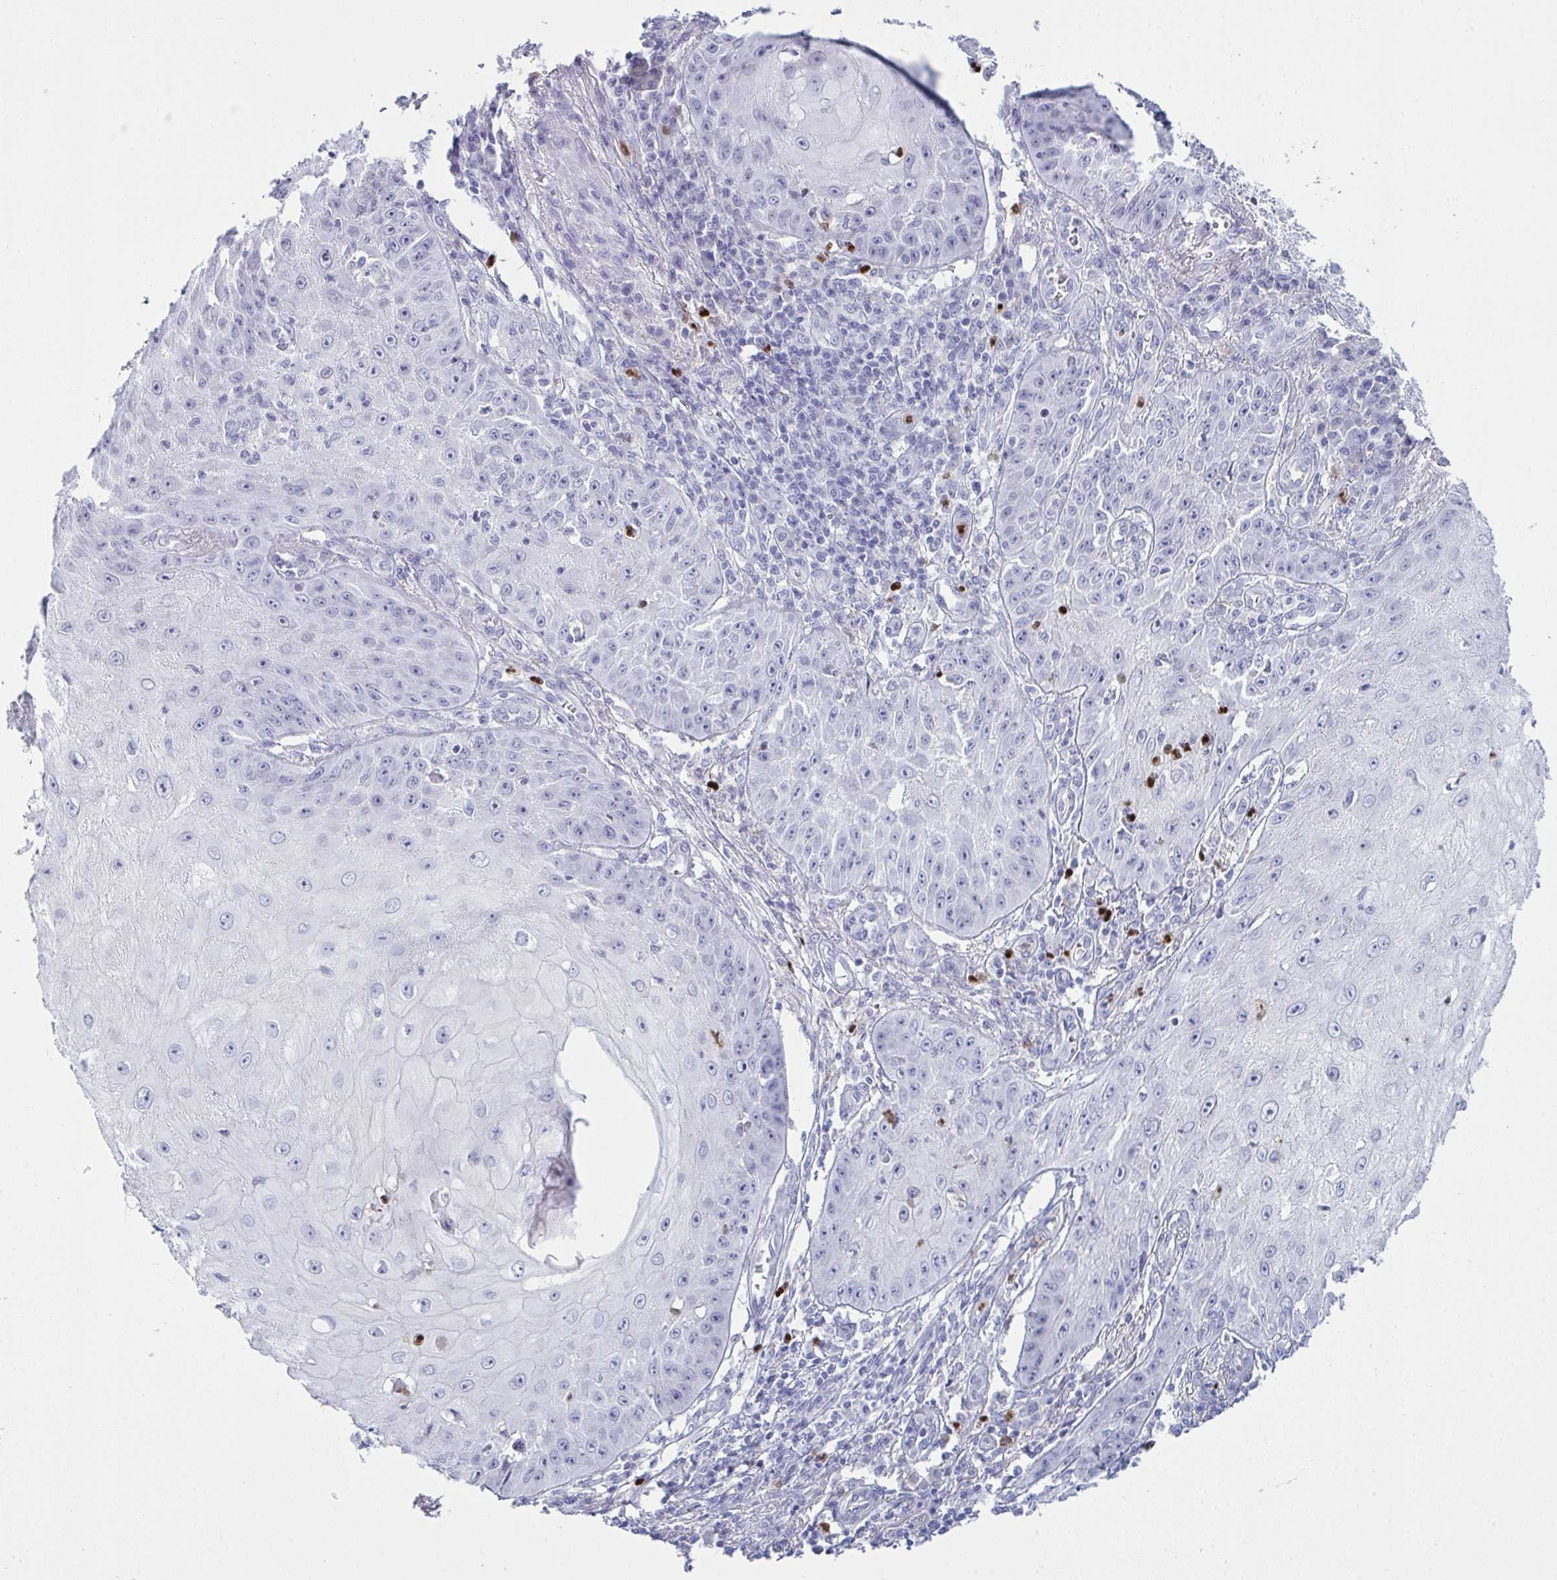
{"staining": {"intensity": "negative", "quantity": "none", "location": "none"}, "tissue": "skin cancer", "cell_type": "Tumor cells", "image_type": "cancer", "snomed": [{"axis": "morphology", "description": "Squamous cell carcinoma, NOS"}, {"axis": "topography", "description": "Skin"}], "caption": "IHC photomicrograph of skin cancer (squamous cell carcinoma) stained for a protein (brown), which shows no staining in tumor cells.", "gene": "SERPINB10", "patient": {"sex": "male", "age": 70}}